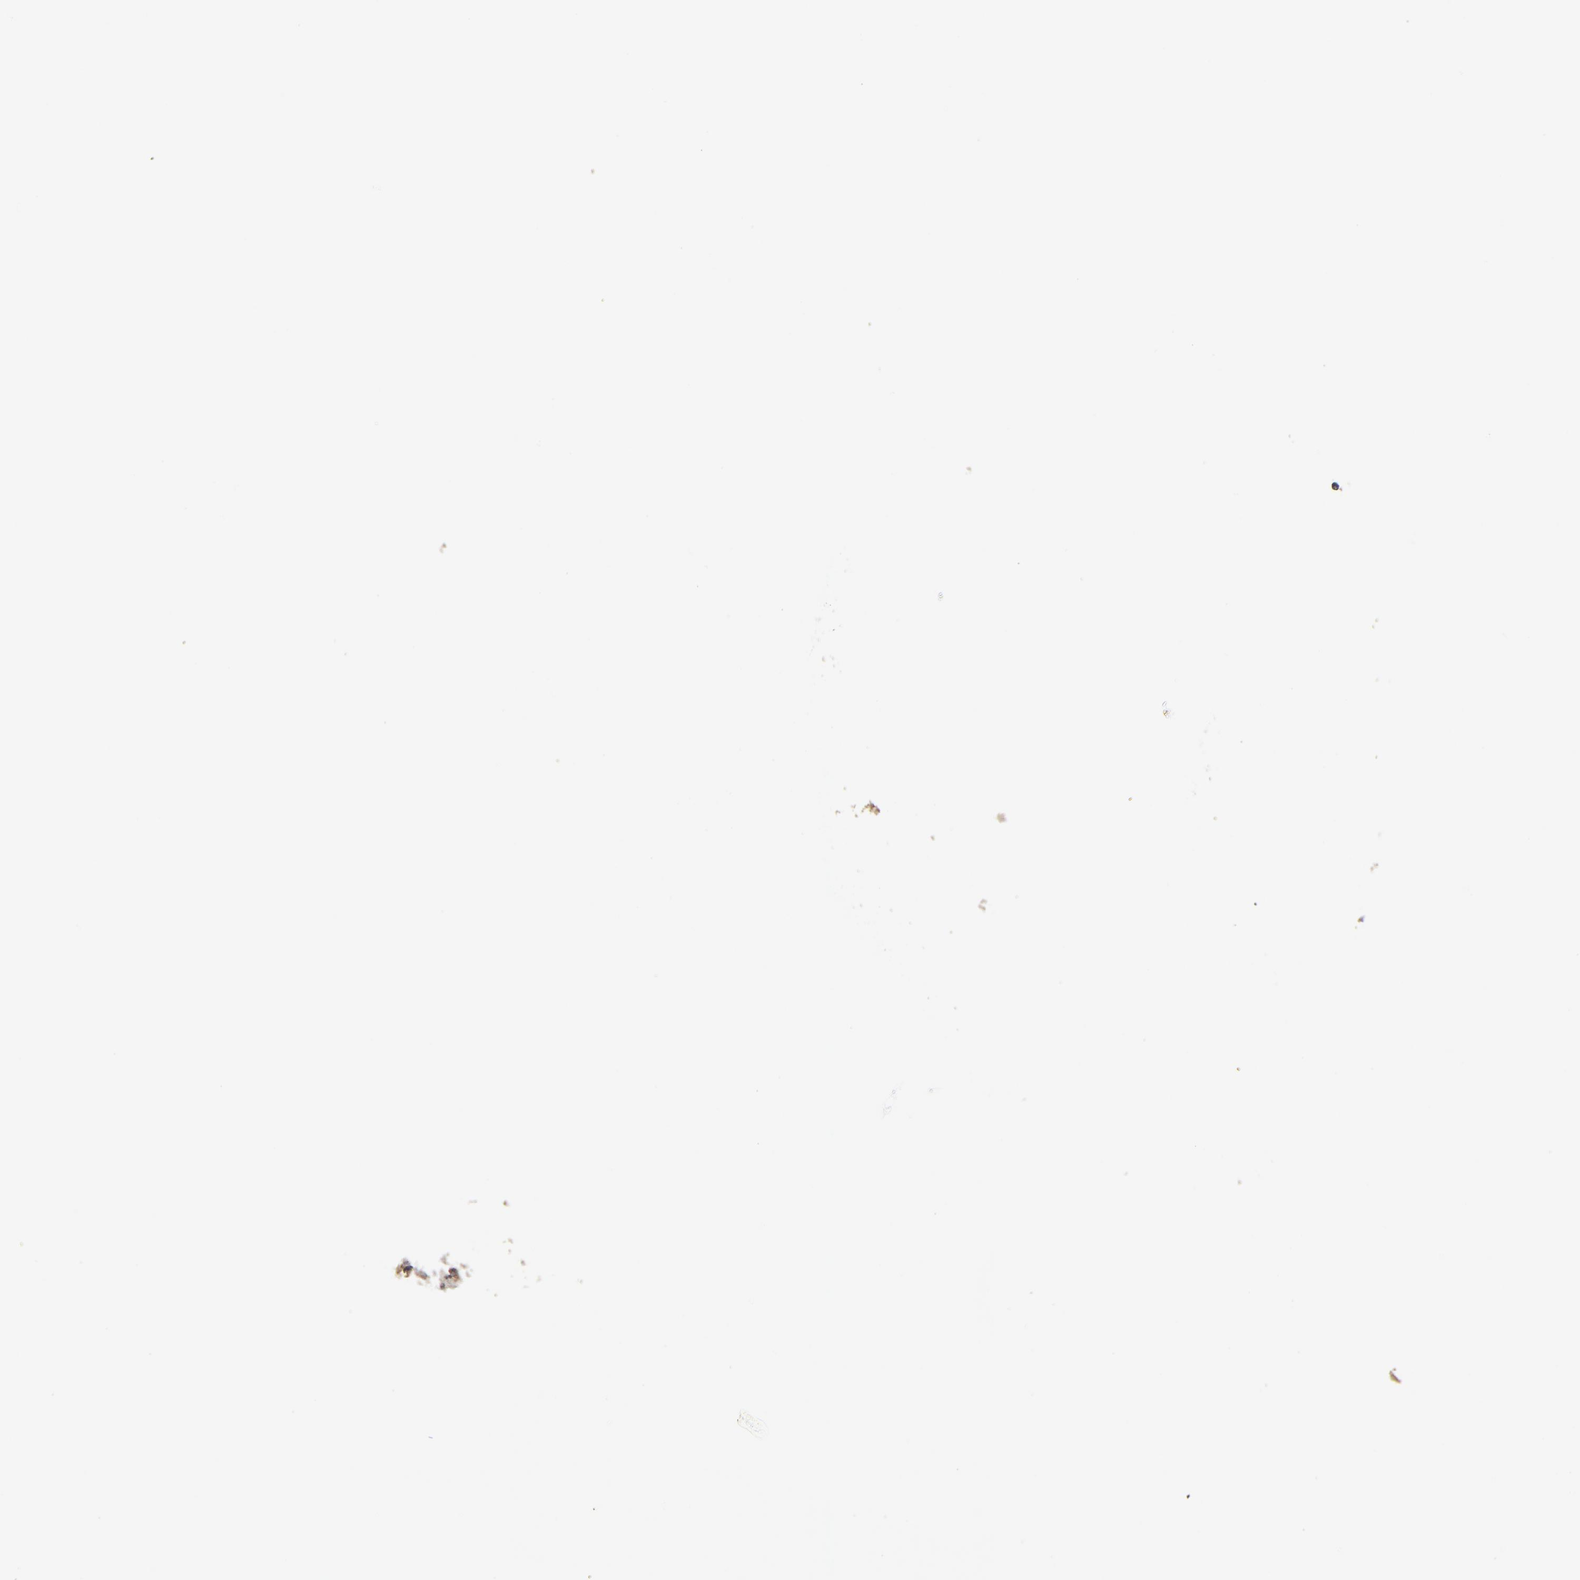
{"staining": {"intensity": "moderate", "quantity": ">75%", "location": "cytoplasmic/membranous"}, "tissue": "testis cancer", "cell_type": "Tumor cells", "image_type": "cancer", "snomed": [{"axis": "morphology", "description": "Seminoma, NOS"}, {"axis": "topography", "description": "Testis"}], "caption": "This photomicrograph demonstrates testis seminoma stained with immunohistochemistry to label a protein in brown. The cytoplasmic/membranous of tumor cells show moderate positivity for the protein. Nuclei are counter-stained blue.", "gene": "ELP2", "patient": {"sex": "male", "age": 36}}